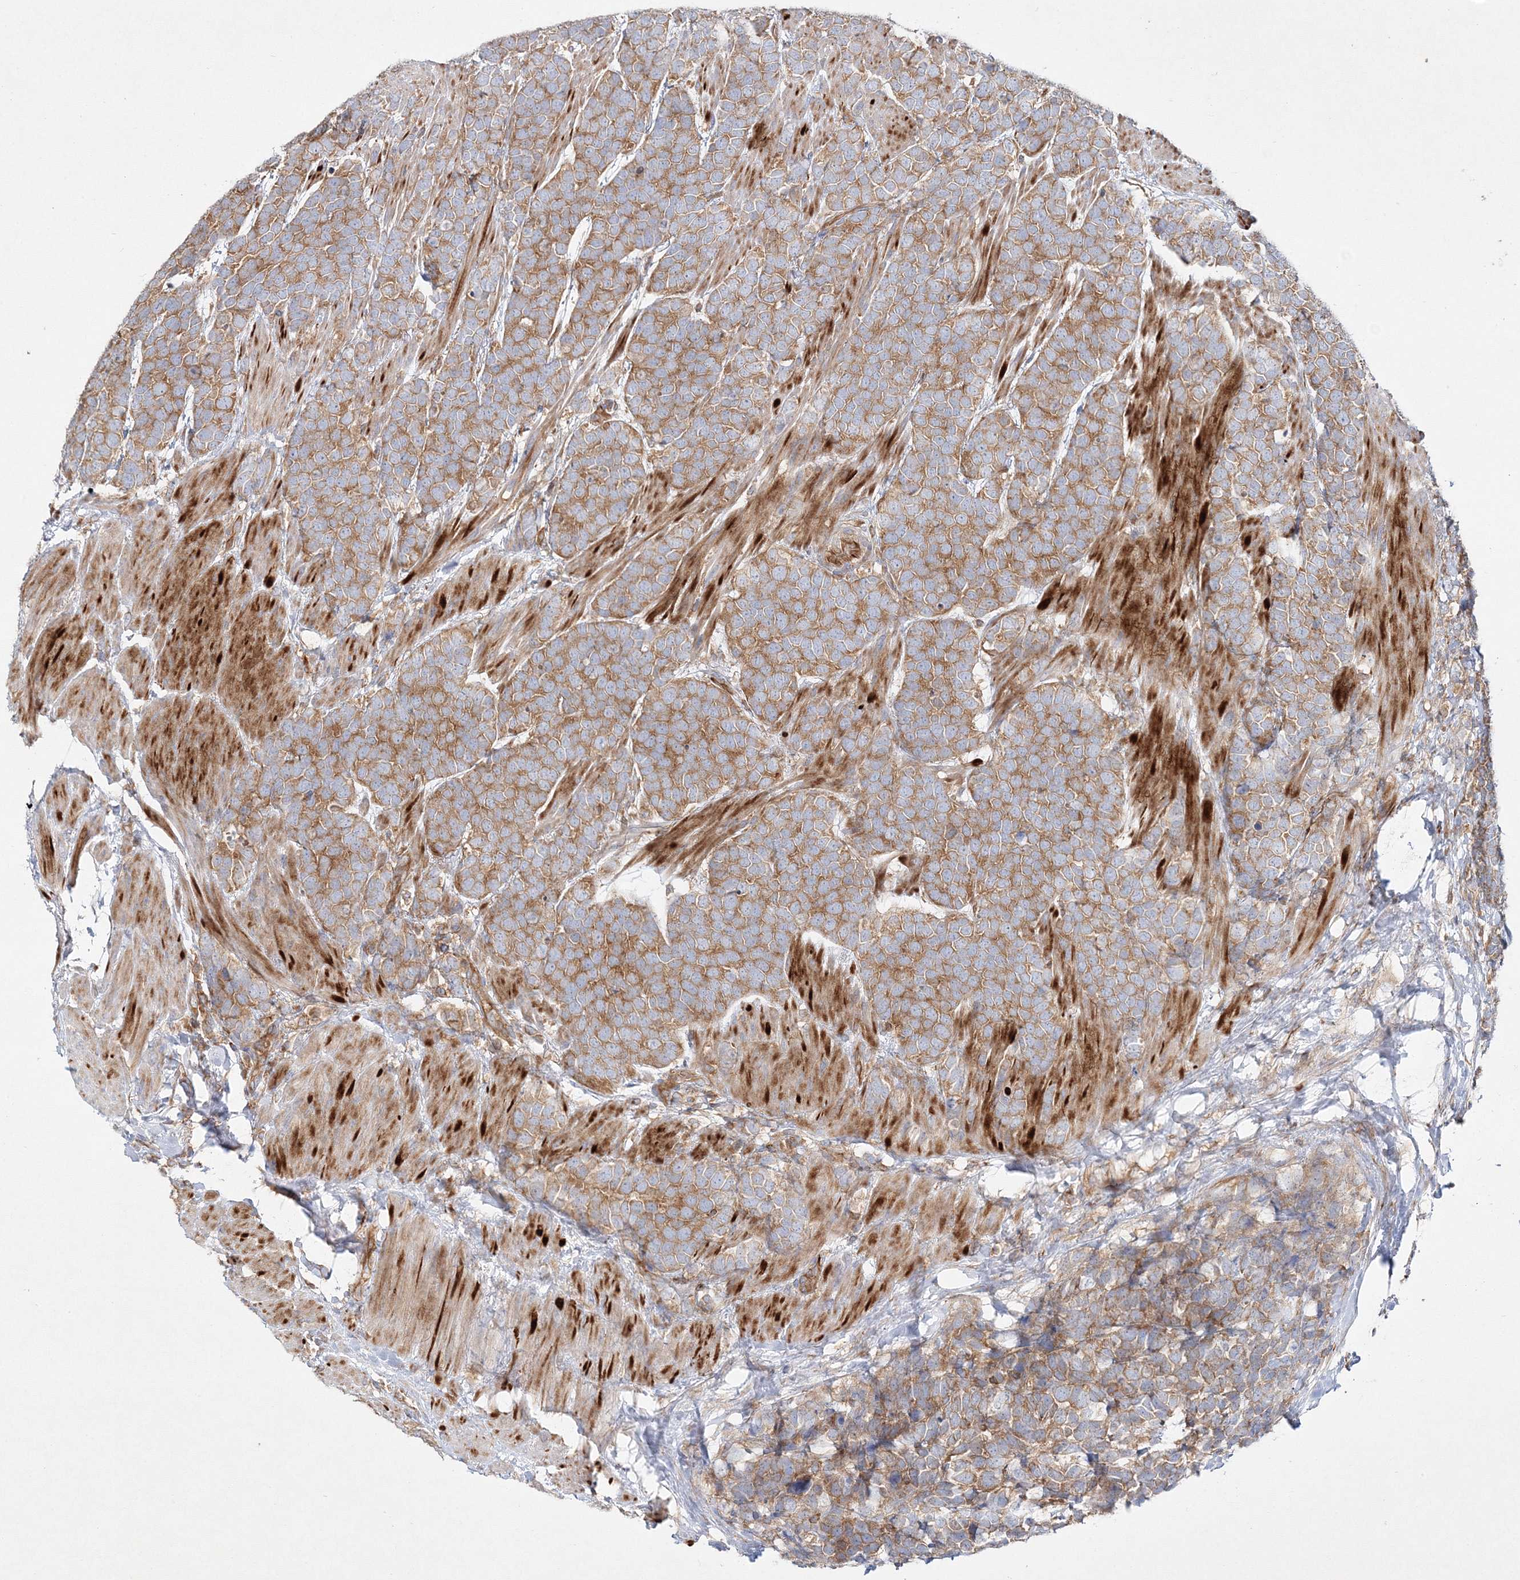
{"staining": {"intensity": "moderate", "quantity": ">75%", "location": "cytoplasmic/membranous"}, "tissue": "urothelial cancer", "cell_type": "Tumor cells", "image_type": "cancer", "snomed": [{"axis": "morphology", "description": "Urothelial carcinoma, High grade"}, {"axis": "topography", "description": "Urinary bladder"}], "caption": "Immunohistochemical staining of high-grade urothelial carcinoma displays medium levels of moderate cytoplasmic/membranous expression in approximately >75% of tumor cells.", "gene": "WDR37", "patient": {"sex": "female", "age": 82}}